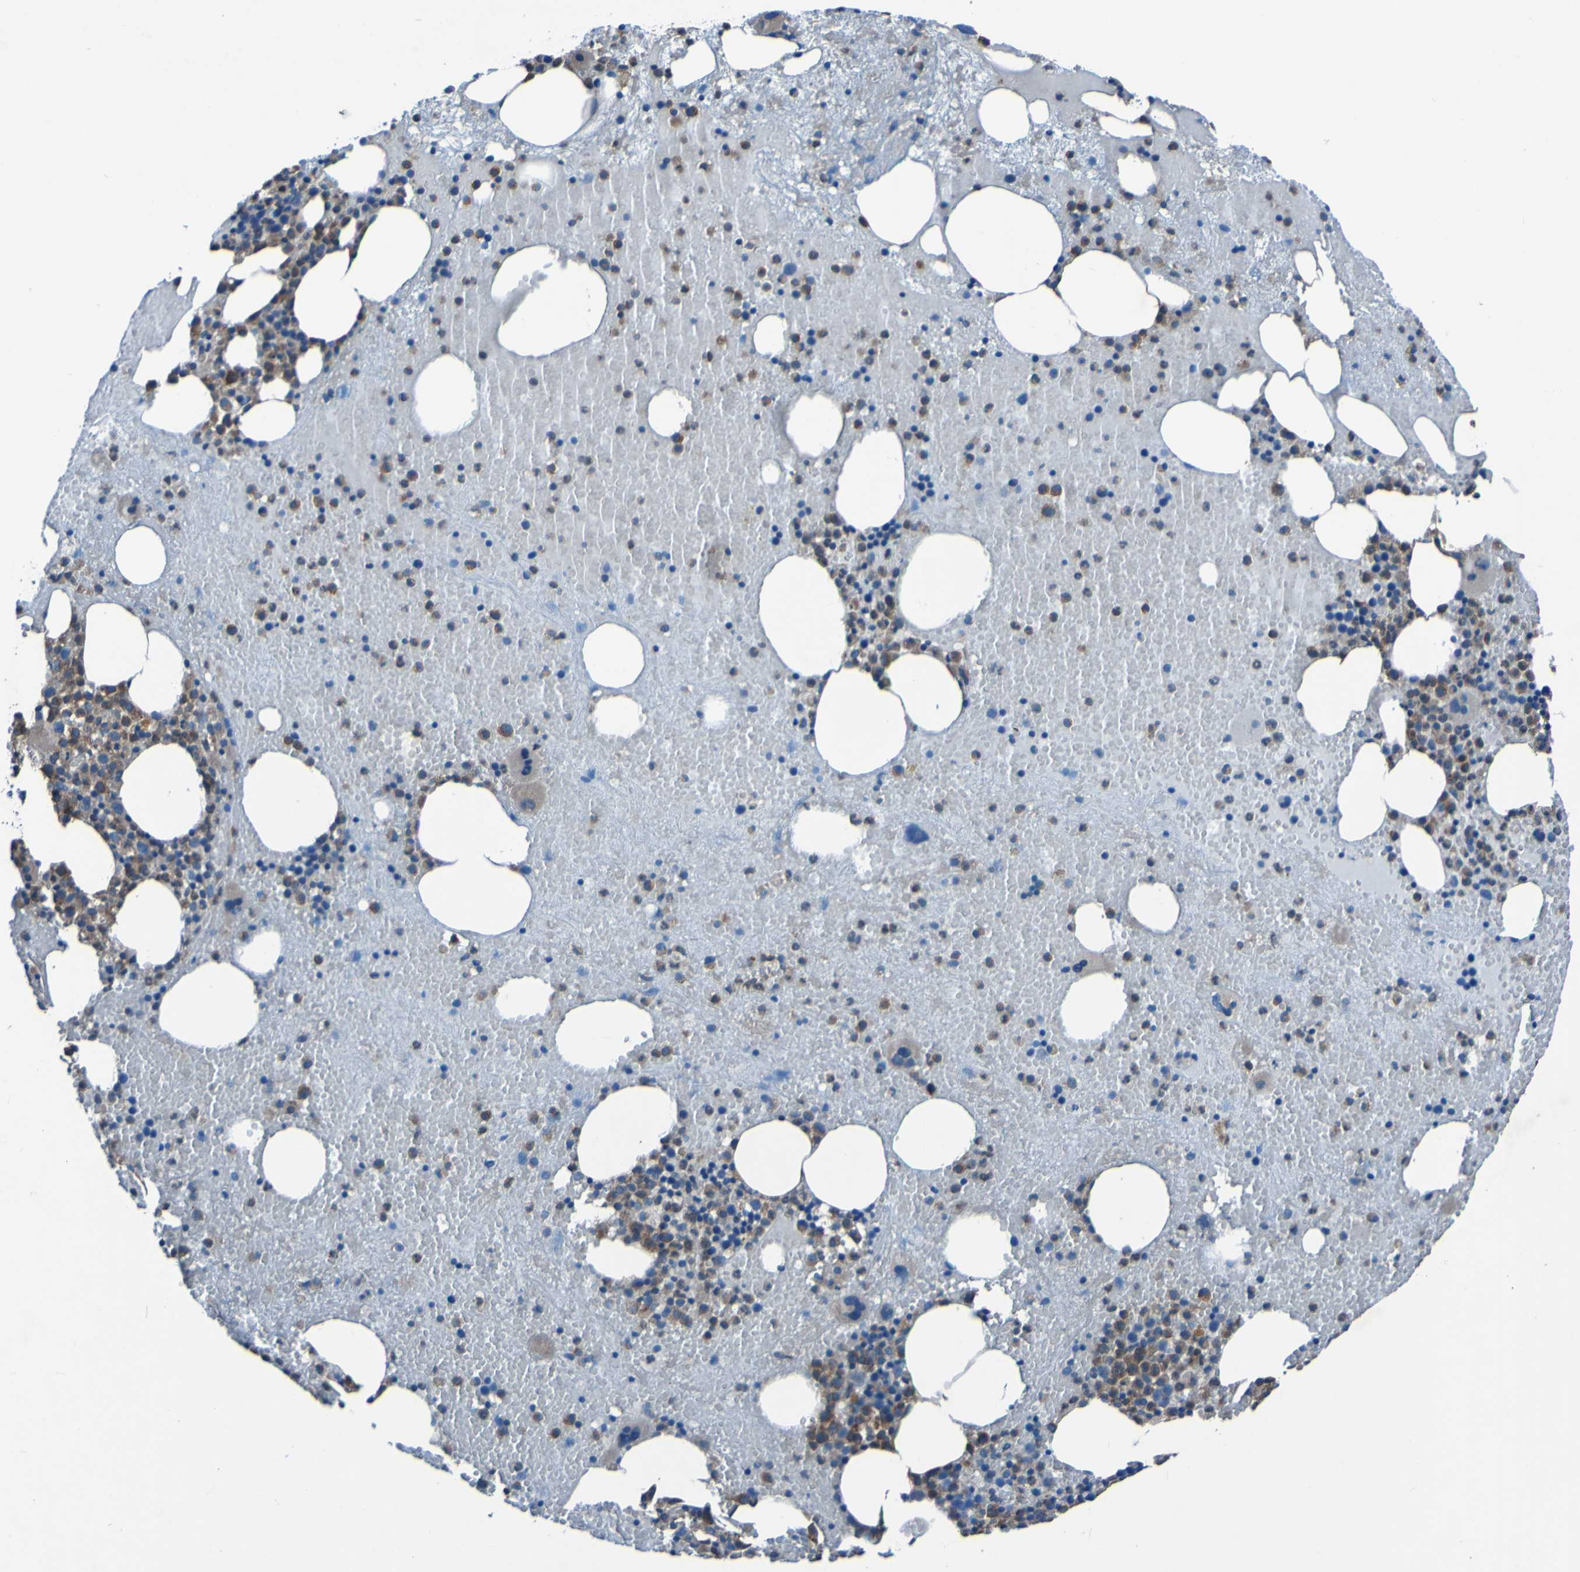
{"staining": {"intensity": "moderate", "quantity": ">75%", "location": "cytoplasmic/membranous"}, "tissue": "bone marrow", "cell_type": "Hematopoietic cells", "image_type": "normal", "snomed": [{"axis": "morphology", "description": "Normal tissue, NOS"}, {"axis": "morphology", "description": "Inflammation, NOS"}, {"axis": "topography", "description": "Bone marrow"}], "caption": "A medium amount of moderate cytoplasmic/membranous expression is appreciated in about >75% of hematopoietic cells in benign bone marrow.", "gene": "RAB5B", "patient": {"sex": "male", "age": 43}}